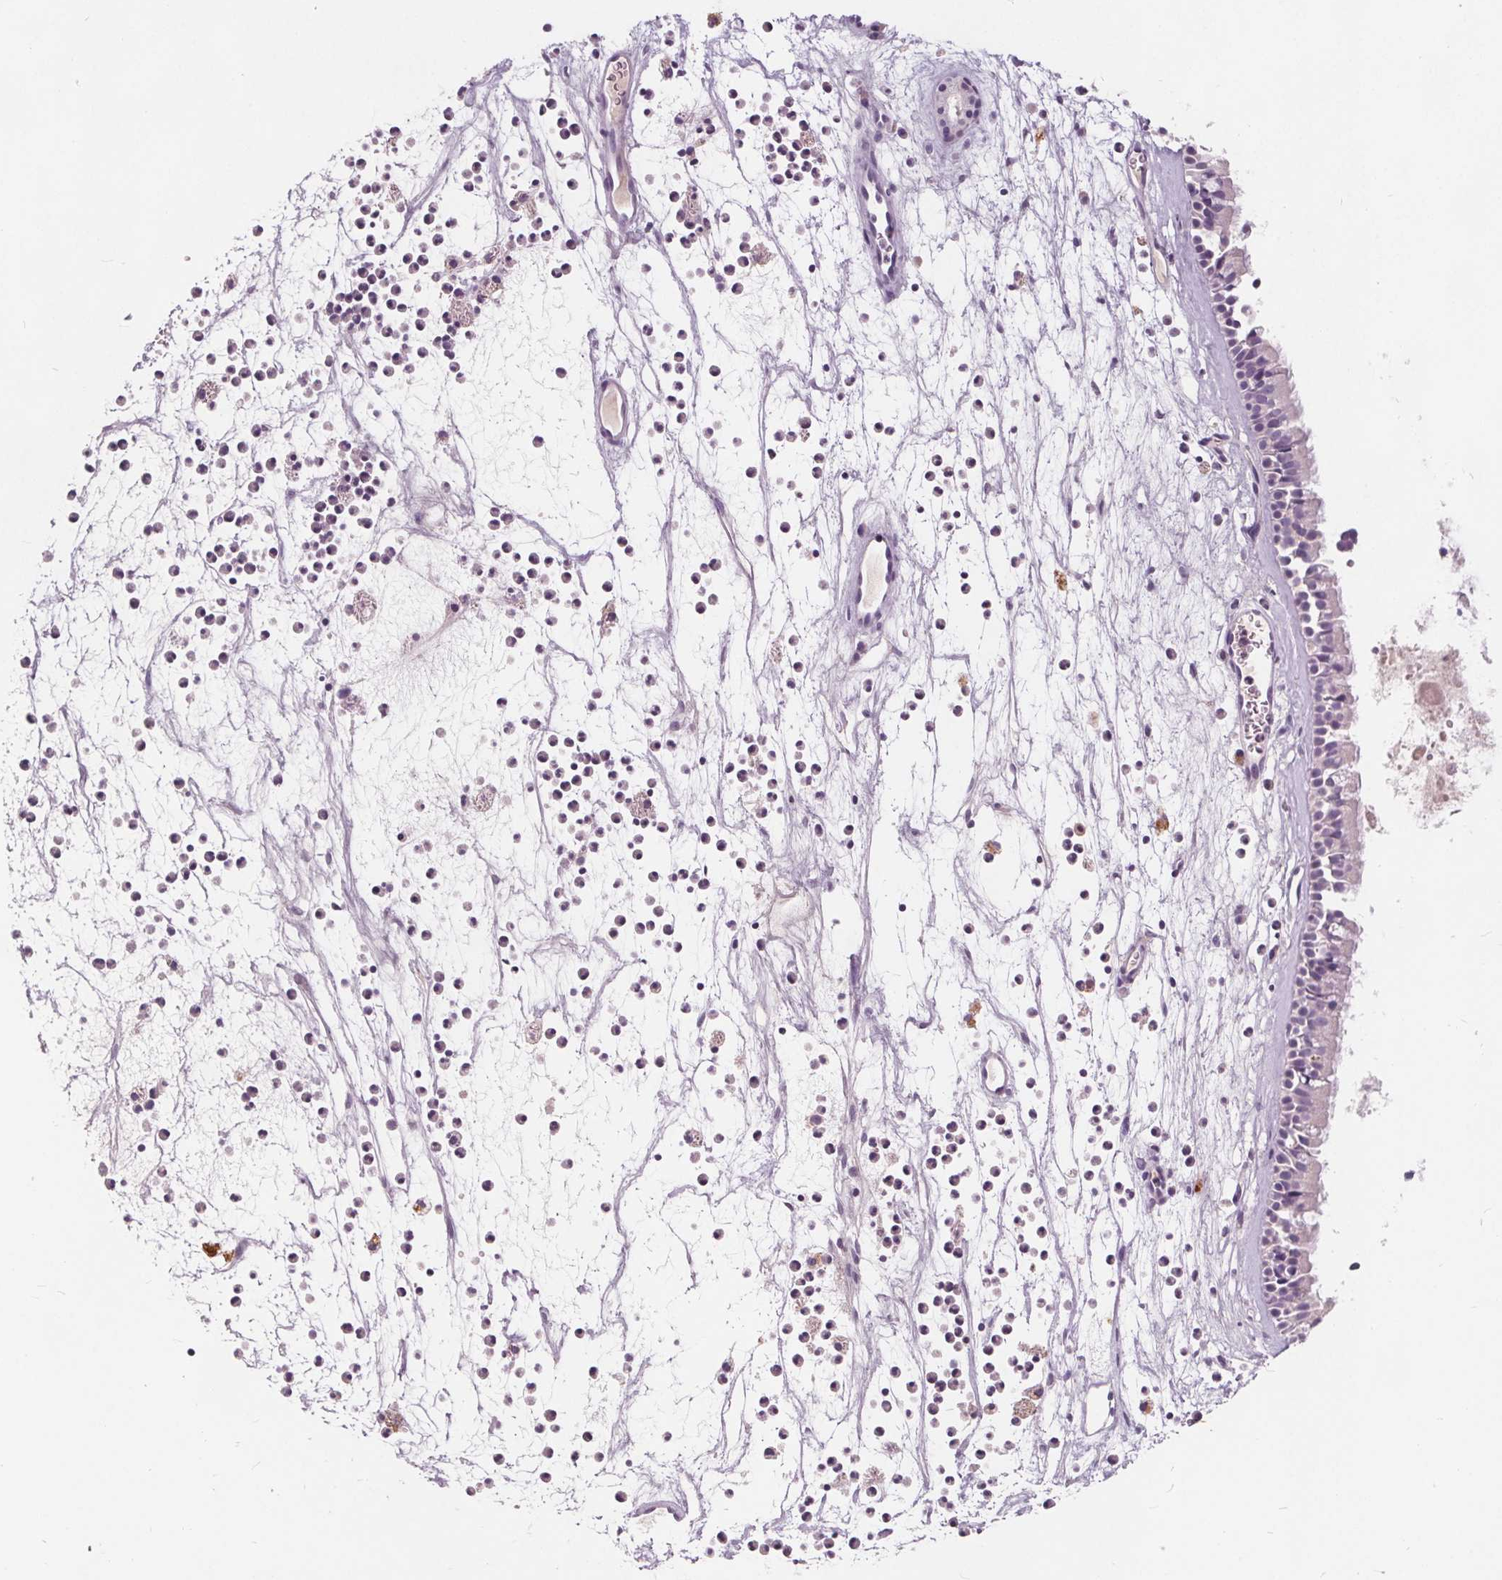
{"staining": {"intensity": "negative", "quantity": "none", "location": "none"}, "tissue": "nasopharynx", "cell_type": "Respiratory epithelial cells", "image_type": "normal", "snomed": [{"axis": "morphology", "description": "Normal tissue, NOS"}, {"axis": "topography", "description": "Nasopharynx"}], "caption": "Protein analysis of normal nasopharynx reveals no significant expression in respiratory epithelial cells.", "gene": "PLA2G2E", "patient": {"sex": "female", "age": 52}}